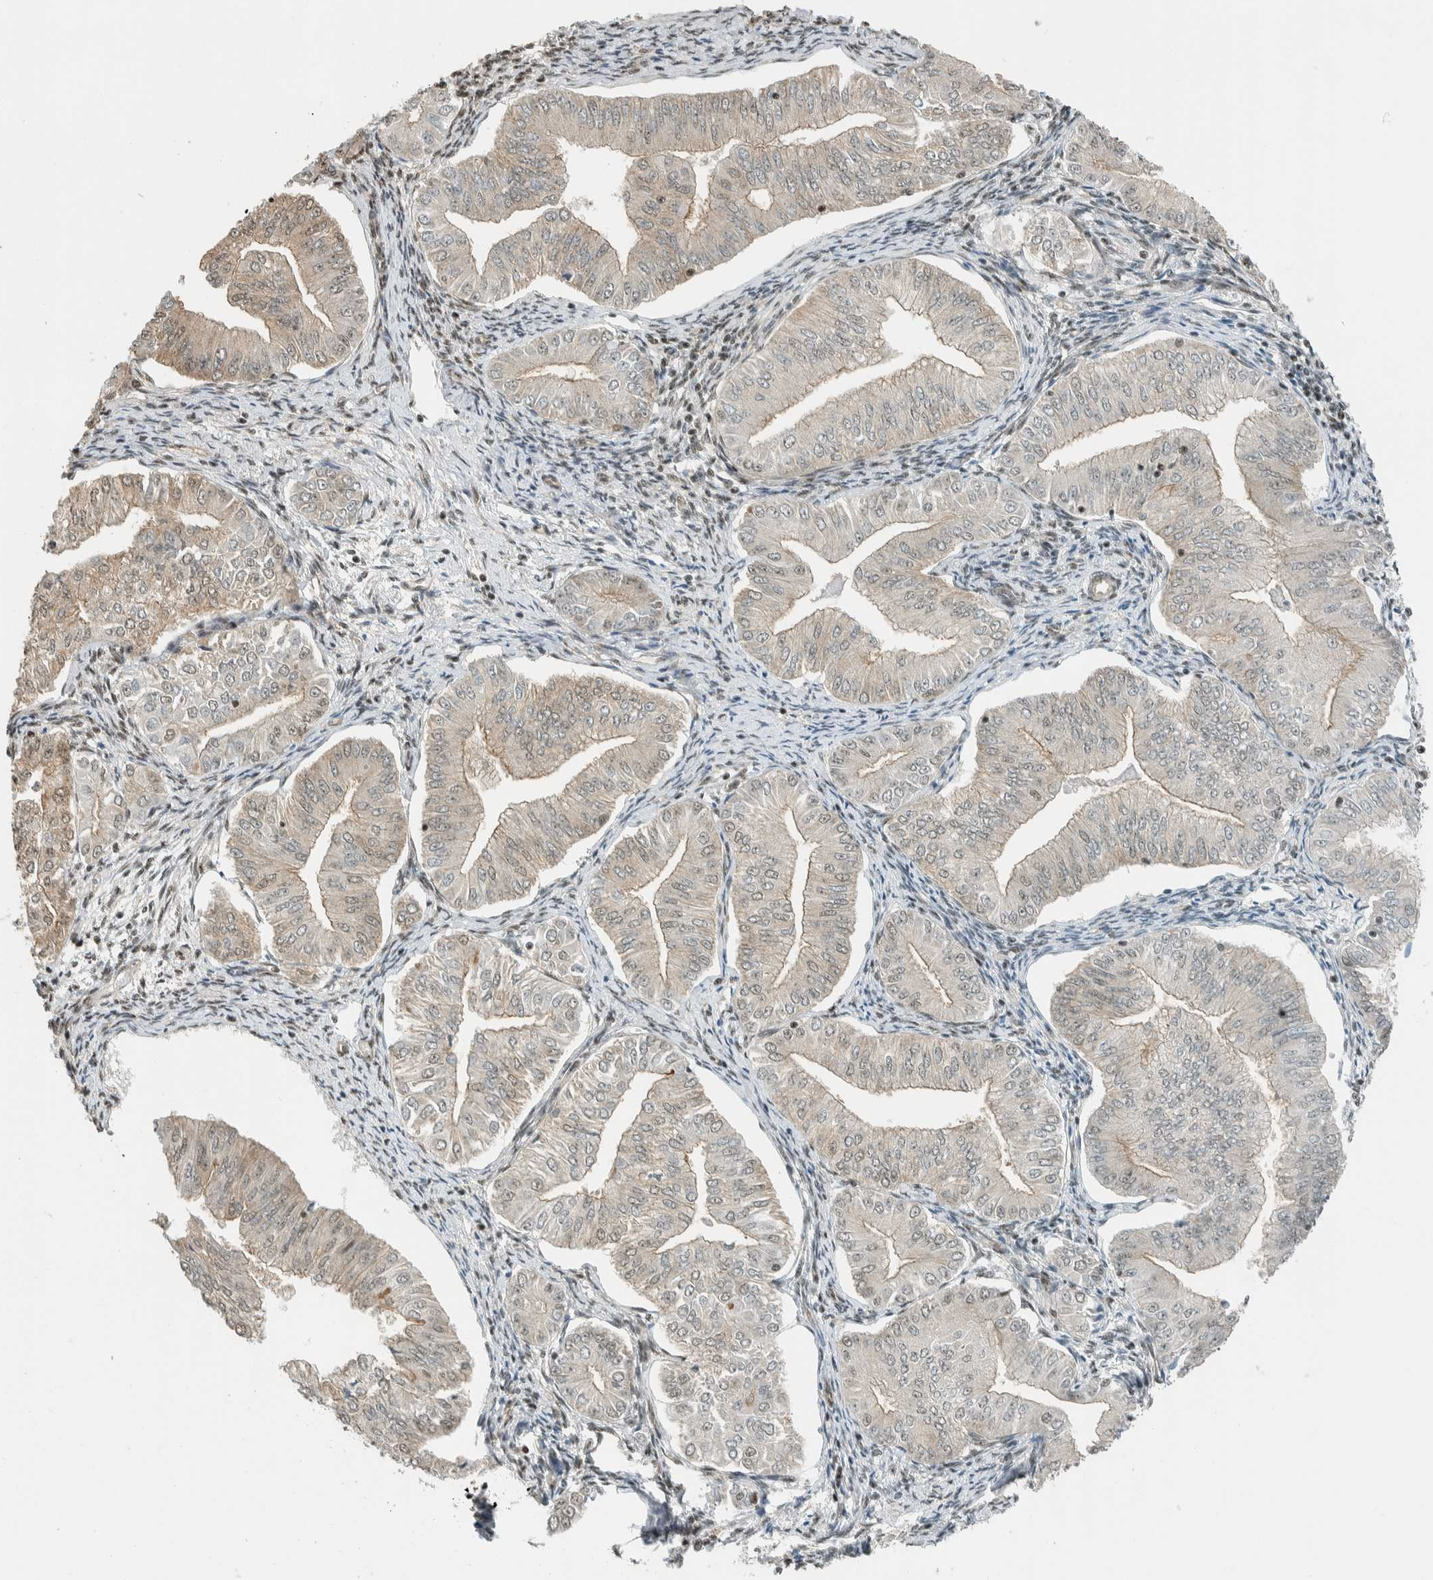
{"staining": {"intensity": "weak", "quantity": "<25%", "location": "cytoplasmic/membranous,nuclear"}, "tissue": "endometrial cancer", "cell_type": "Tumor cells", "image_type": "cancer", "snomed": [{"axis": "morphology", "description": "Normal tissue, NOS"}, {"axis": "morphology", "description": "Adenocarcinoma, NOS"}, {"axis": "topography", "description": "Endometrium"}], "caption": "This is a micrograph of IHC staining of adenocarcinoma (endometrial), which shows no staining in tumor cells.", "gene": "NIBAN2", "patient": {"sex": "female", "age": 53}}